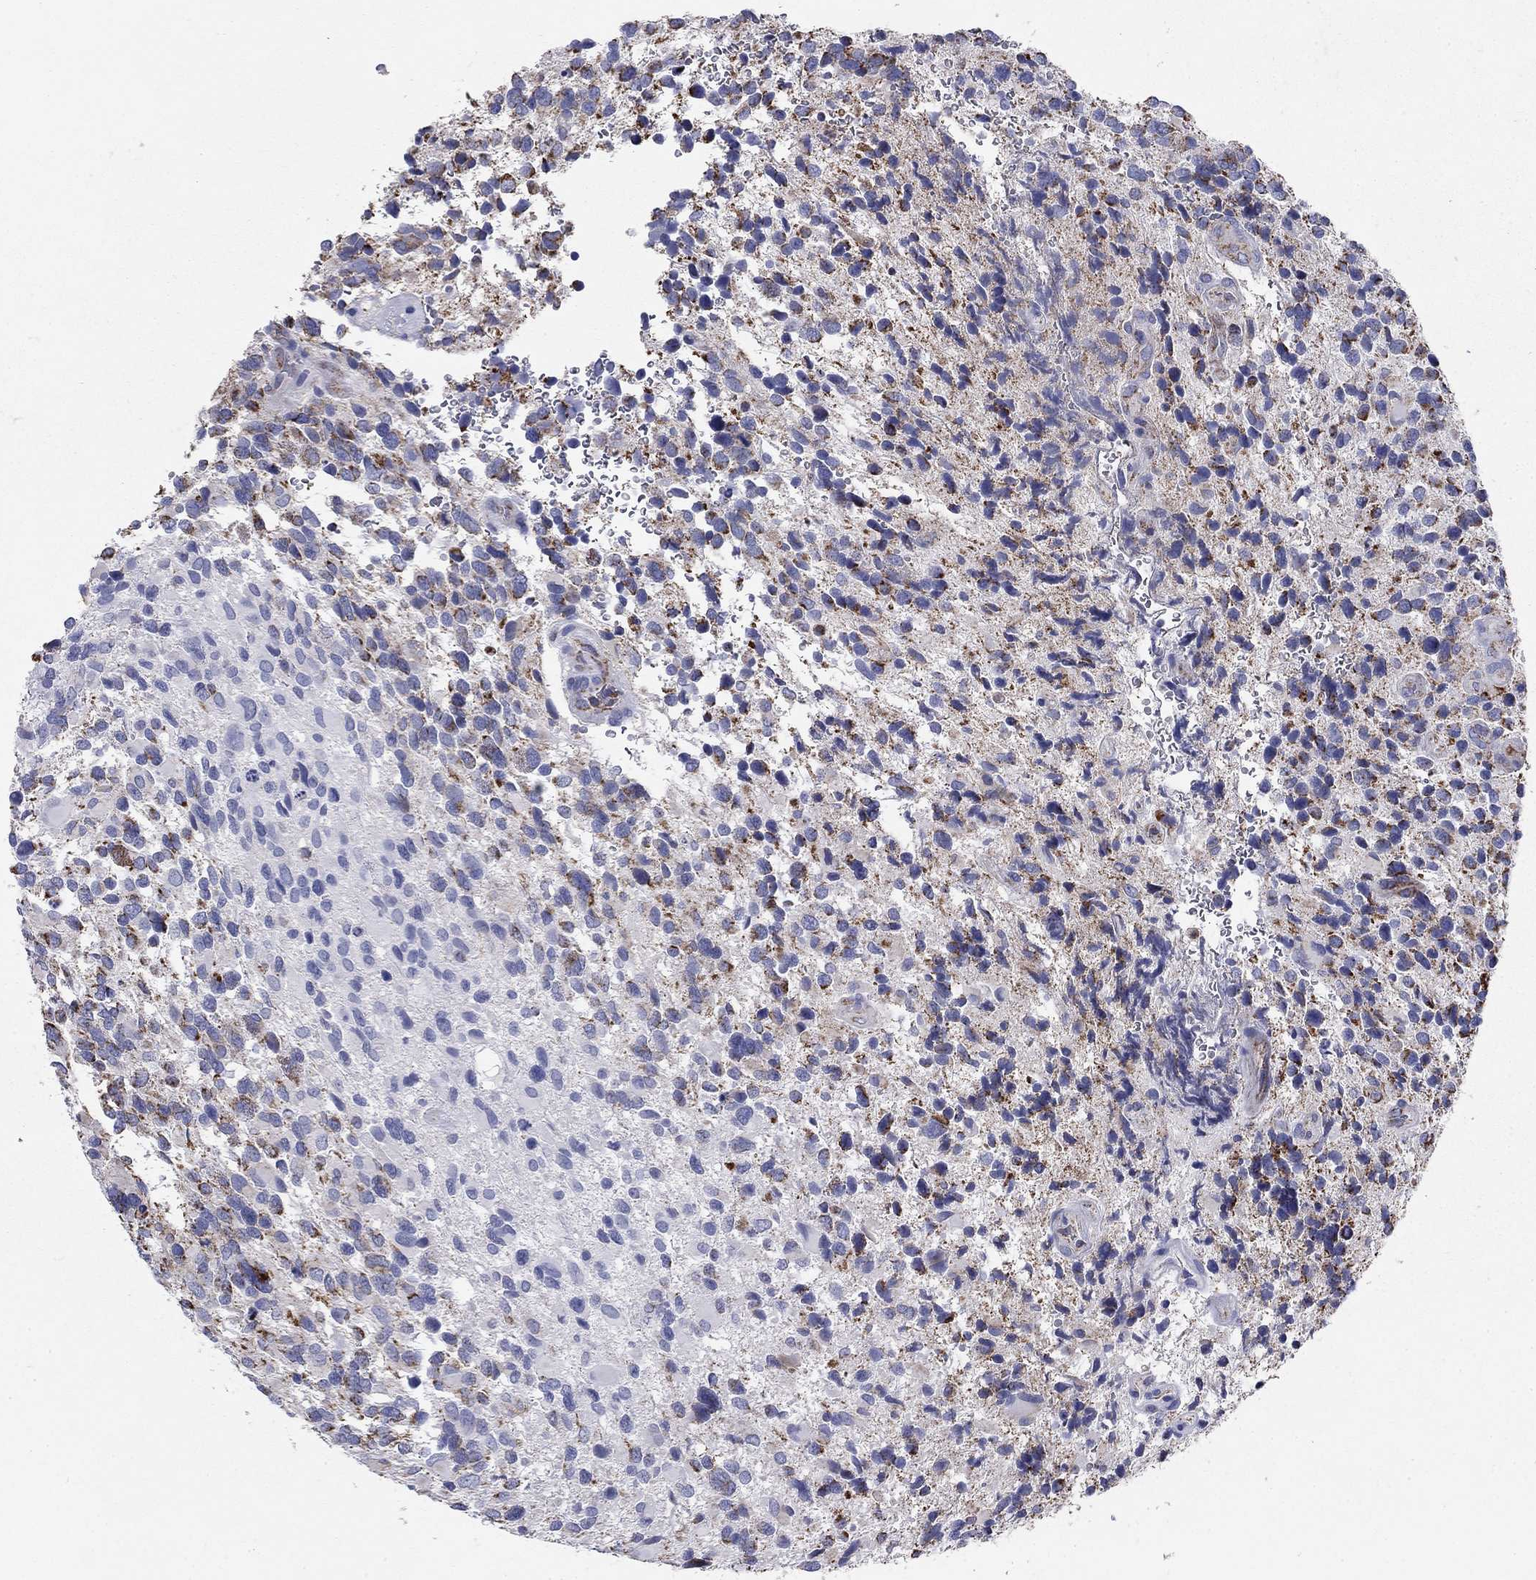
{"staining": {"intensity": "moderate", "quantity": "25%-75%", "location": "cytoplasmic/membranous"}, "tissue": "glioma", "cell_type": "Tumor cells", "image_type": "cancer", "snomed": [{"axis": "morphology", "description": "Glioma, malignant, Low grade"}, {"axis": "topography", "description": "Brain"}], "caption": "This is an image of immunohistochemistry (IHC) staining of glioma, which shows moderate expression in the cytoplasmic/membranous of tumor cells.", "gene": "NDUFA4L2", "patient": {"sex": "female", "age": 32}}